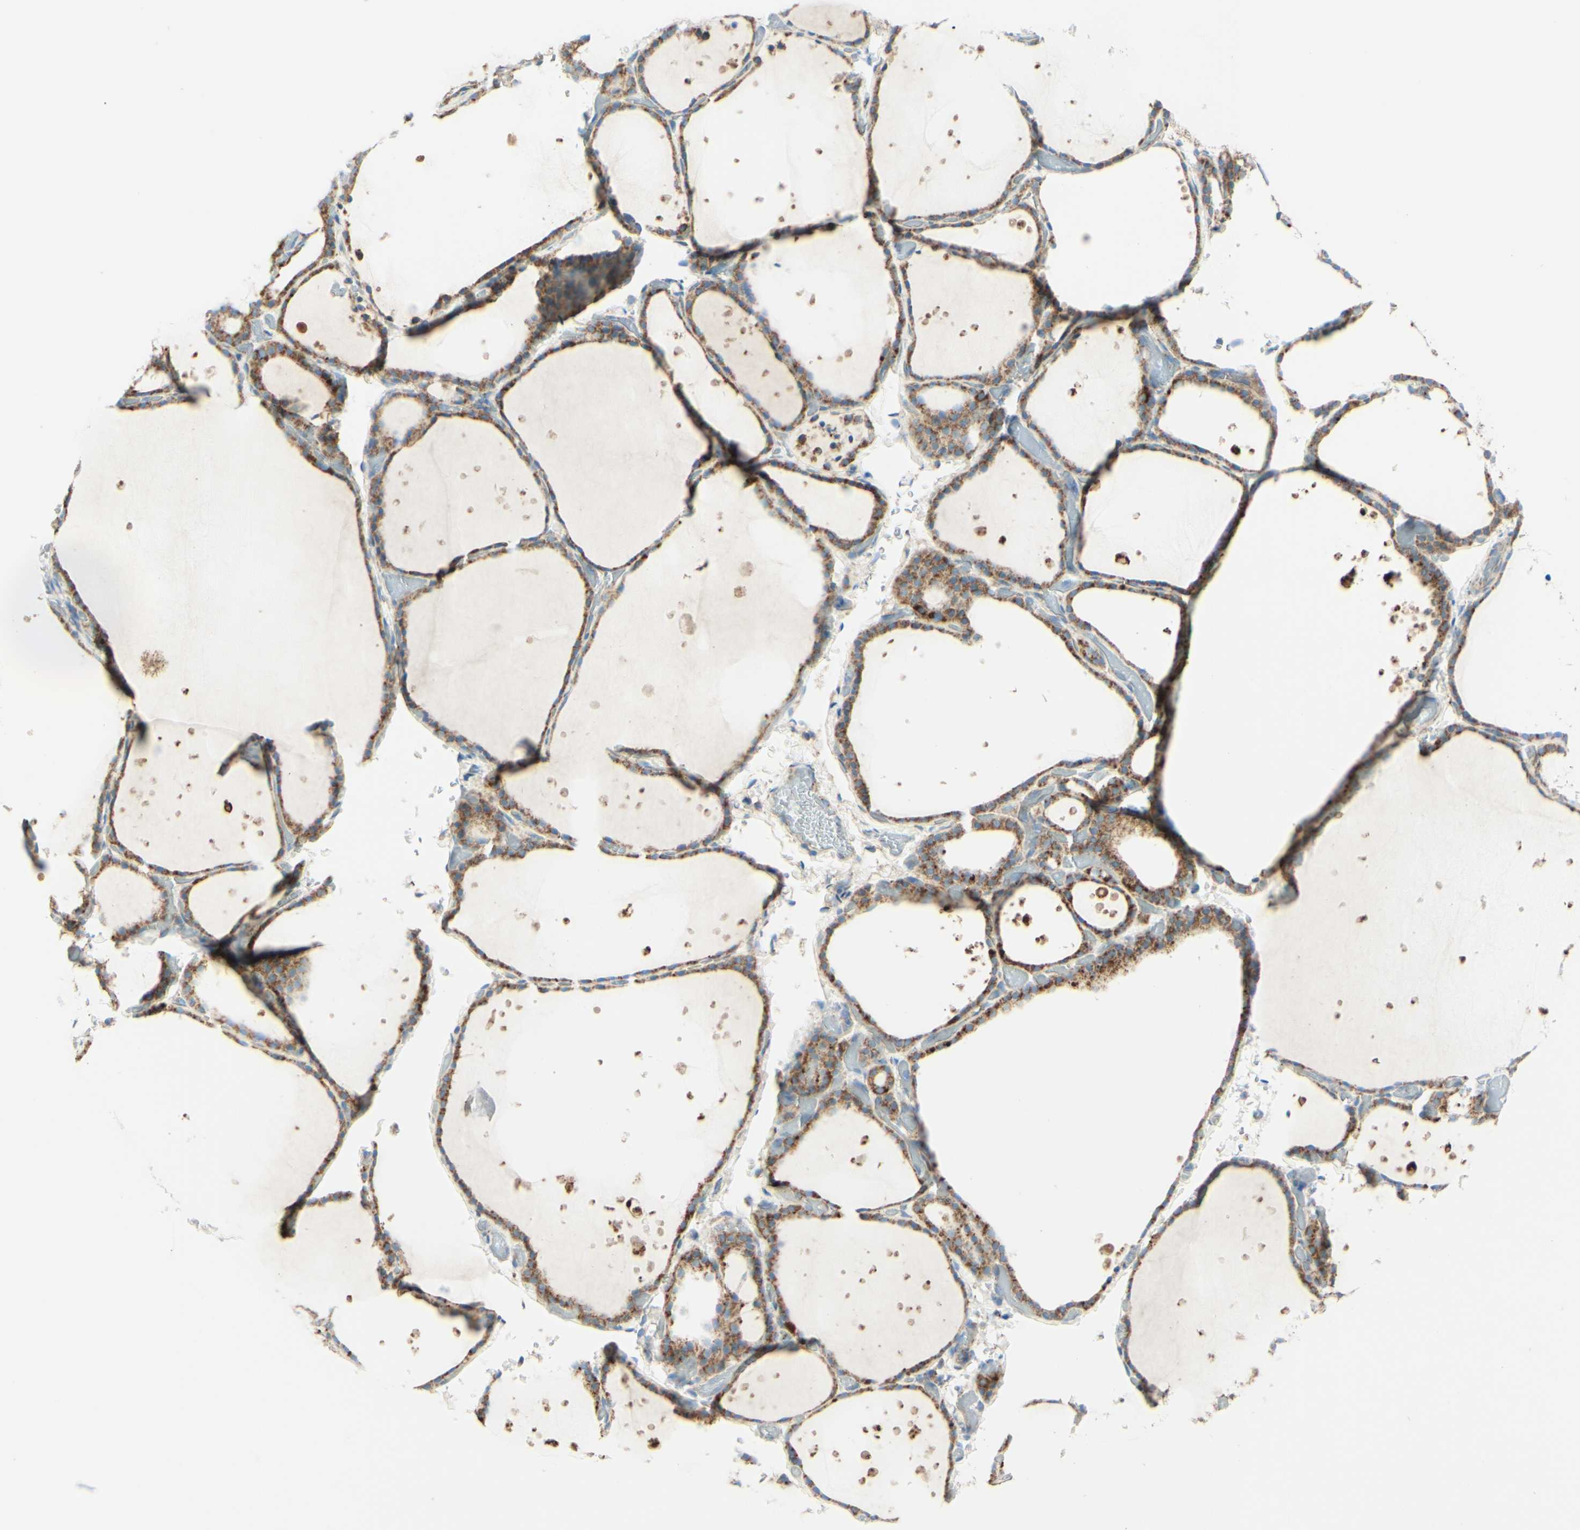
{"staining": {"intensity": "strong", "quantity": "25%-75%", "location": "cytoplasmic/membranous"}, "tissue": "thyroid gland", "cell_type": "Glandular cells", "image_type": "normal", "snomed": [{"axis": "morphology", "description": "Normal tissue, NOS"}, {"axis": "topography", "description": "Thyroid gland"}], "caption": "A high amount of strong cytoplasmic/membranous expression is identified in approximately 25%-75% of glandular cells in benign thyroid gland.", "gene": "ARMC10", "patient": {"sex": "female", "age": 44}}